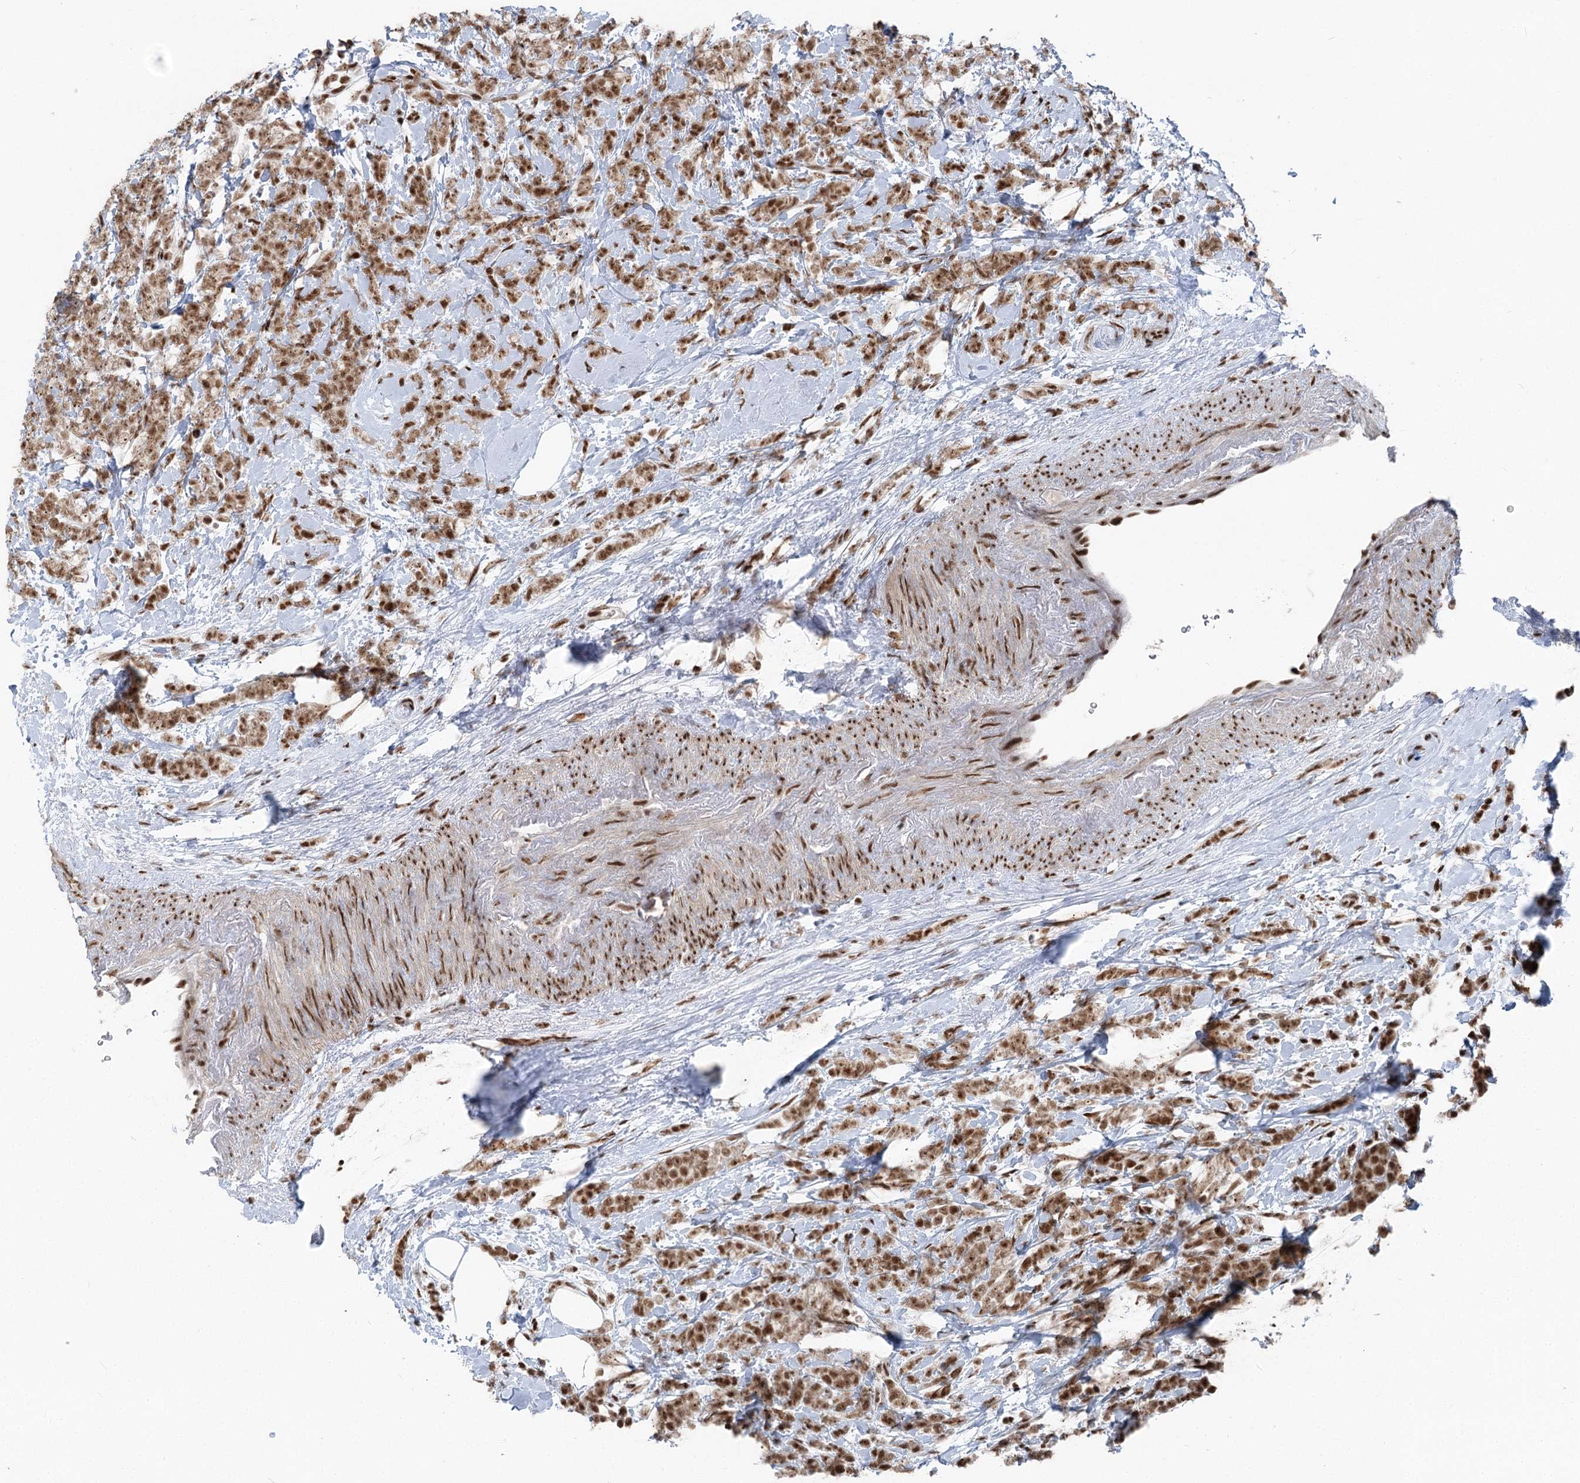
{"staining": {"intensity": "strong", "quantity": ">75%", "location": "cytoplasmic/membranous,nuclear"}, "tissue": "breast cancer", "cell_type": "Tumor cells", "image_type": "cancer", "snomed": [{"axis": "morphology", "description": "Lobular carcinoma"}, {"axis": "topography", "description": "Breast"}], "caption": "Breast cancer stained with a protein marker displays strong staining in tumor cells.", "gene": "CGGBP1", "patient": {"sex": "female", "age": 58}}